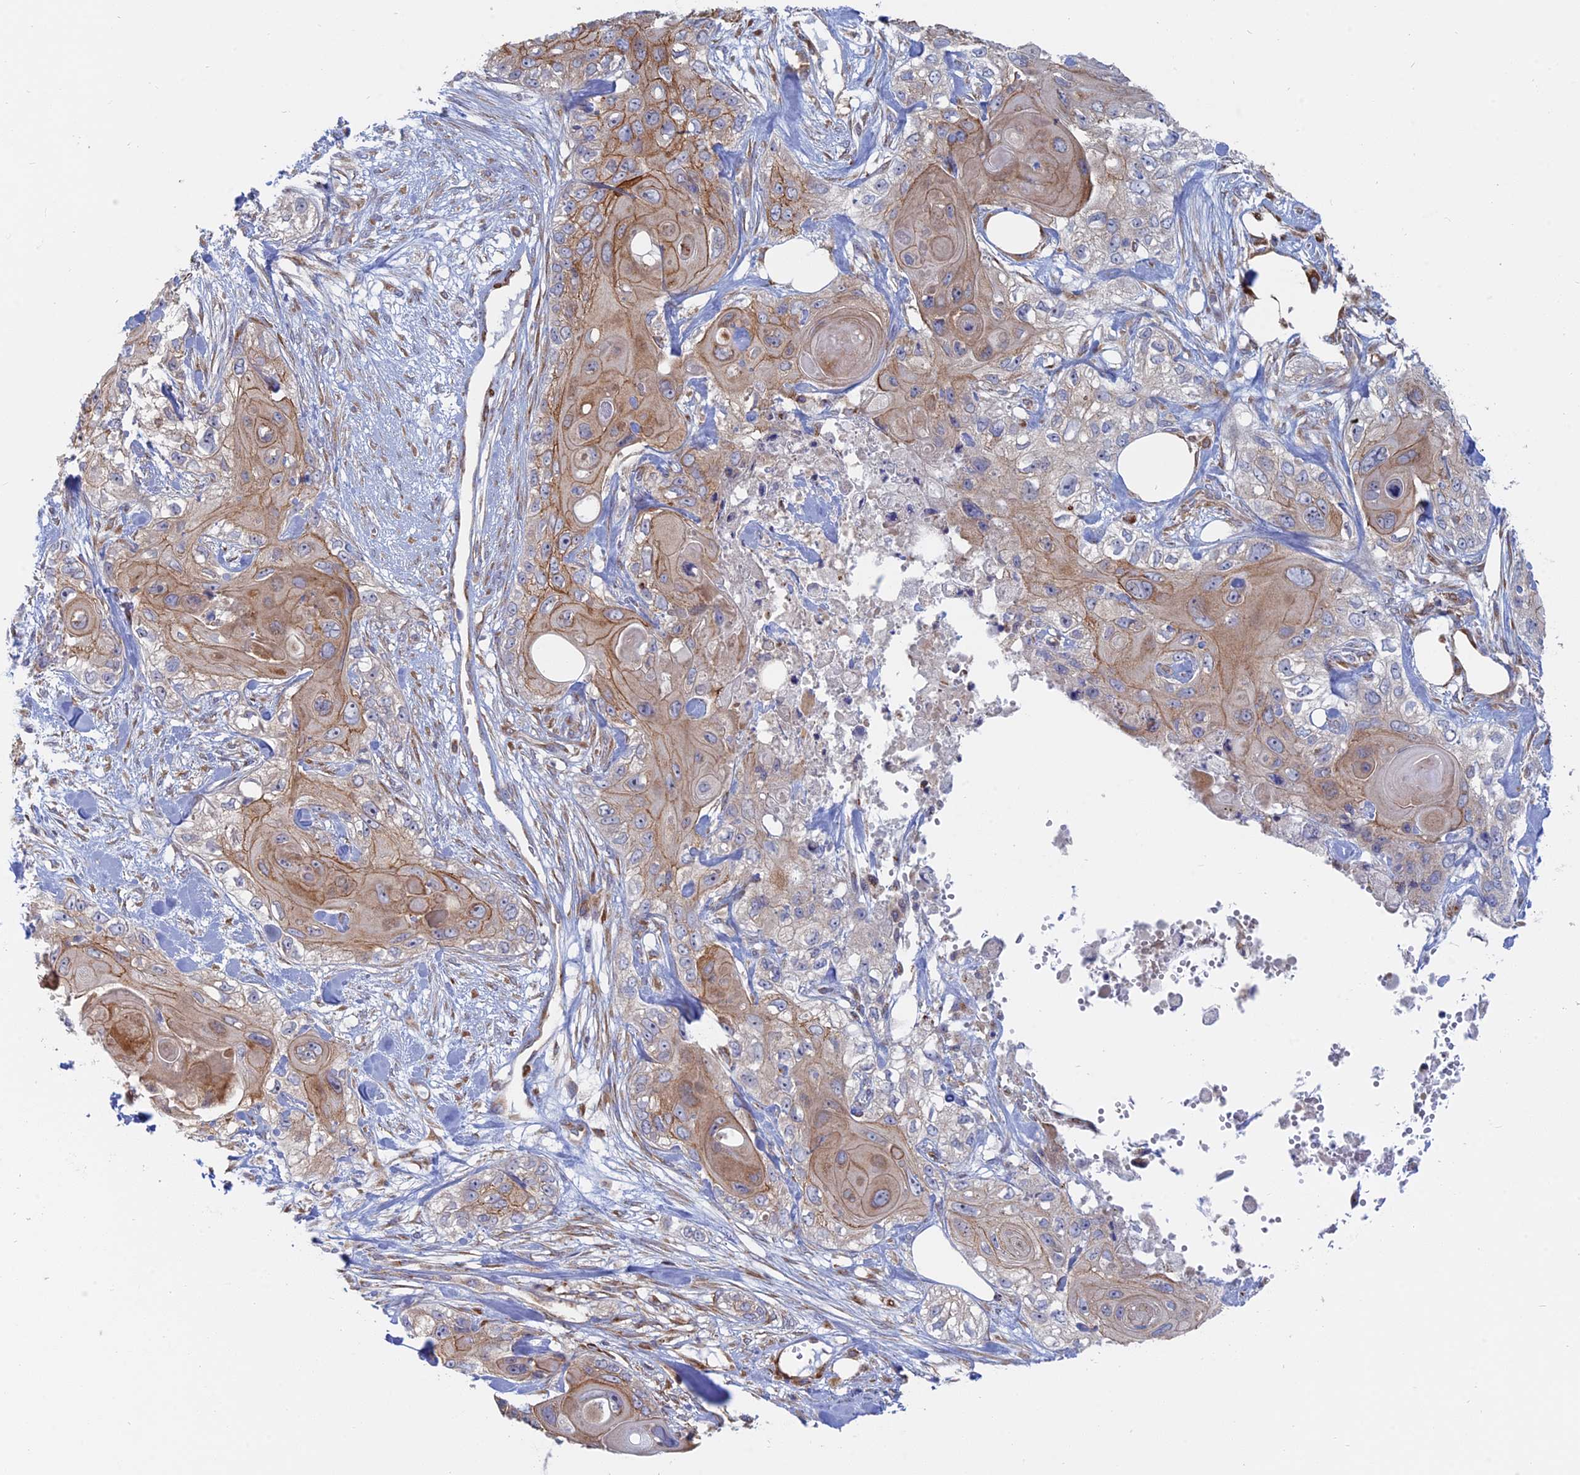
{"staining": {"intensity": "moderate", "quantity": "25%-75%", "location": "cytoplasmic/membranous"}, "tissue": "skin cancer", "cell_type": "Tumor cells", "image_type": "cancer", "snomed": [{"axis": "morphology", "description": "Normal tissue, NOS"}, {"axis": "morphology", "description": "Squamous cell carcinoma, NOS"}, {"axis": "topography", "description": "Skin"}], "caption": "This image displays squamous cell carcinoma (skin) stained with IHC to label a protein in brown. The cytoplasmic/membranous of tumor cells show moderate positivity for the protein. Nuclei are counter-stained blue.", "gene": "TBC1D30", "patient": {"sex": "male", "age": 72}}